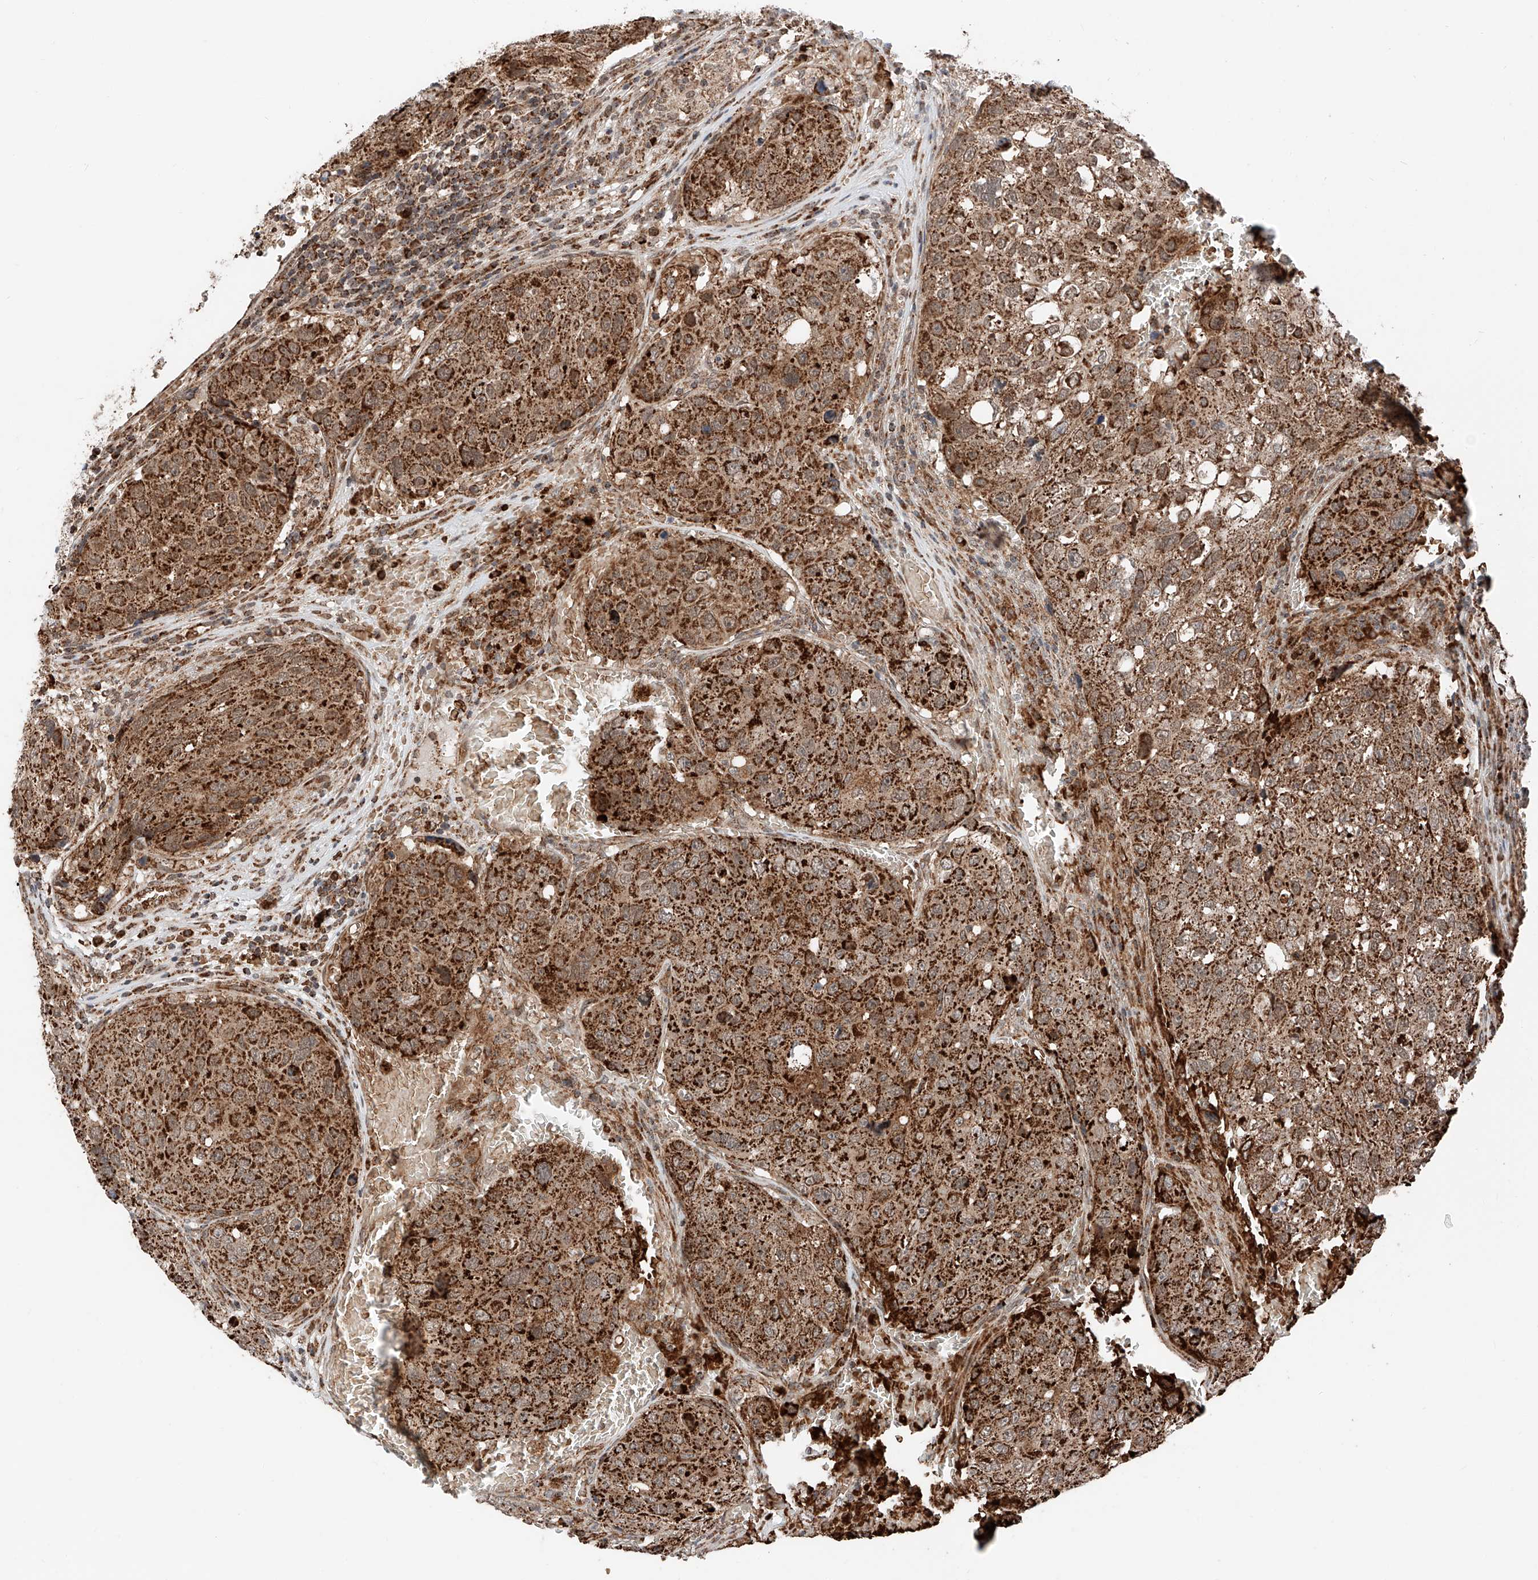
{"staining": {"intensity": "strong", "quantity": ">75%", "location": "cytoplasmic/membranous"}, "tissue": "urothelial cancer", "cell_type": "Tumor cells", "image_type": "cancer", "snomed": [{"axis": "morphology", "description": "Urothelial carcinoma, High grade"}, {"axis": "topography", "description": "Lymph node"}, {"axis": "topography", "description": "Urinary bladder"}], "caption": "Approximately >75% of tumor cells in human urothelial cancer demonstrate strong cytoplasmic/membranous protein positivity as visualized by brown immunohistochemical staining.", "gene": "ZSCAN29", "patient": {"sex": "male", "age": 51}}